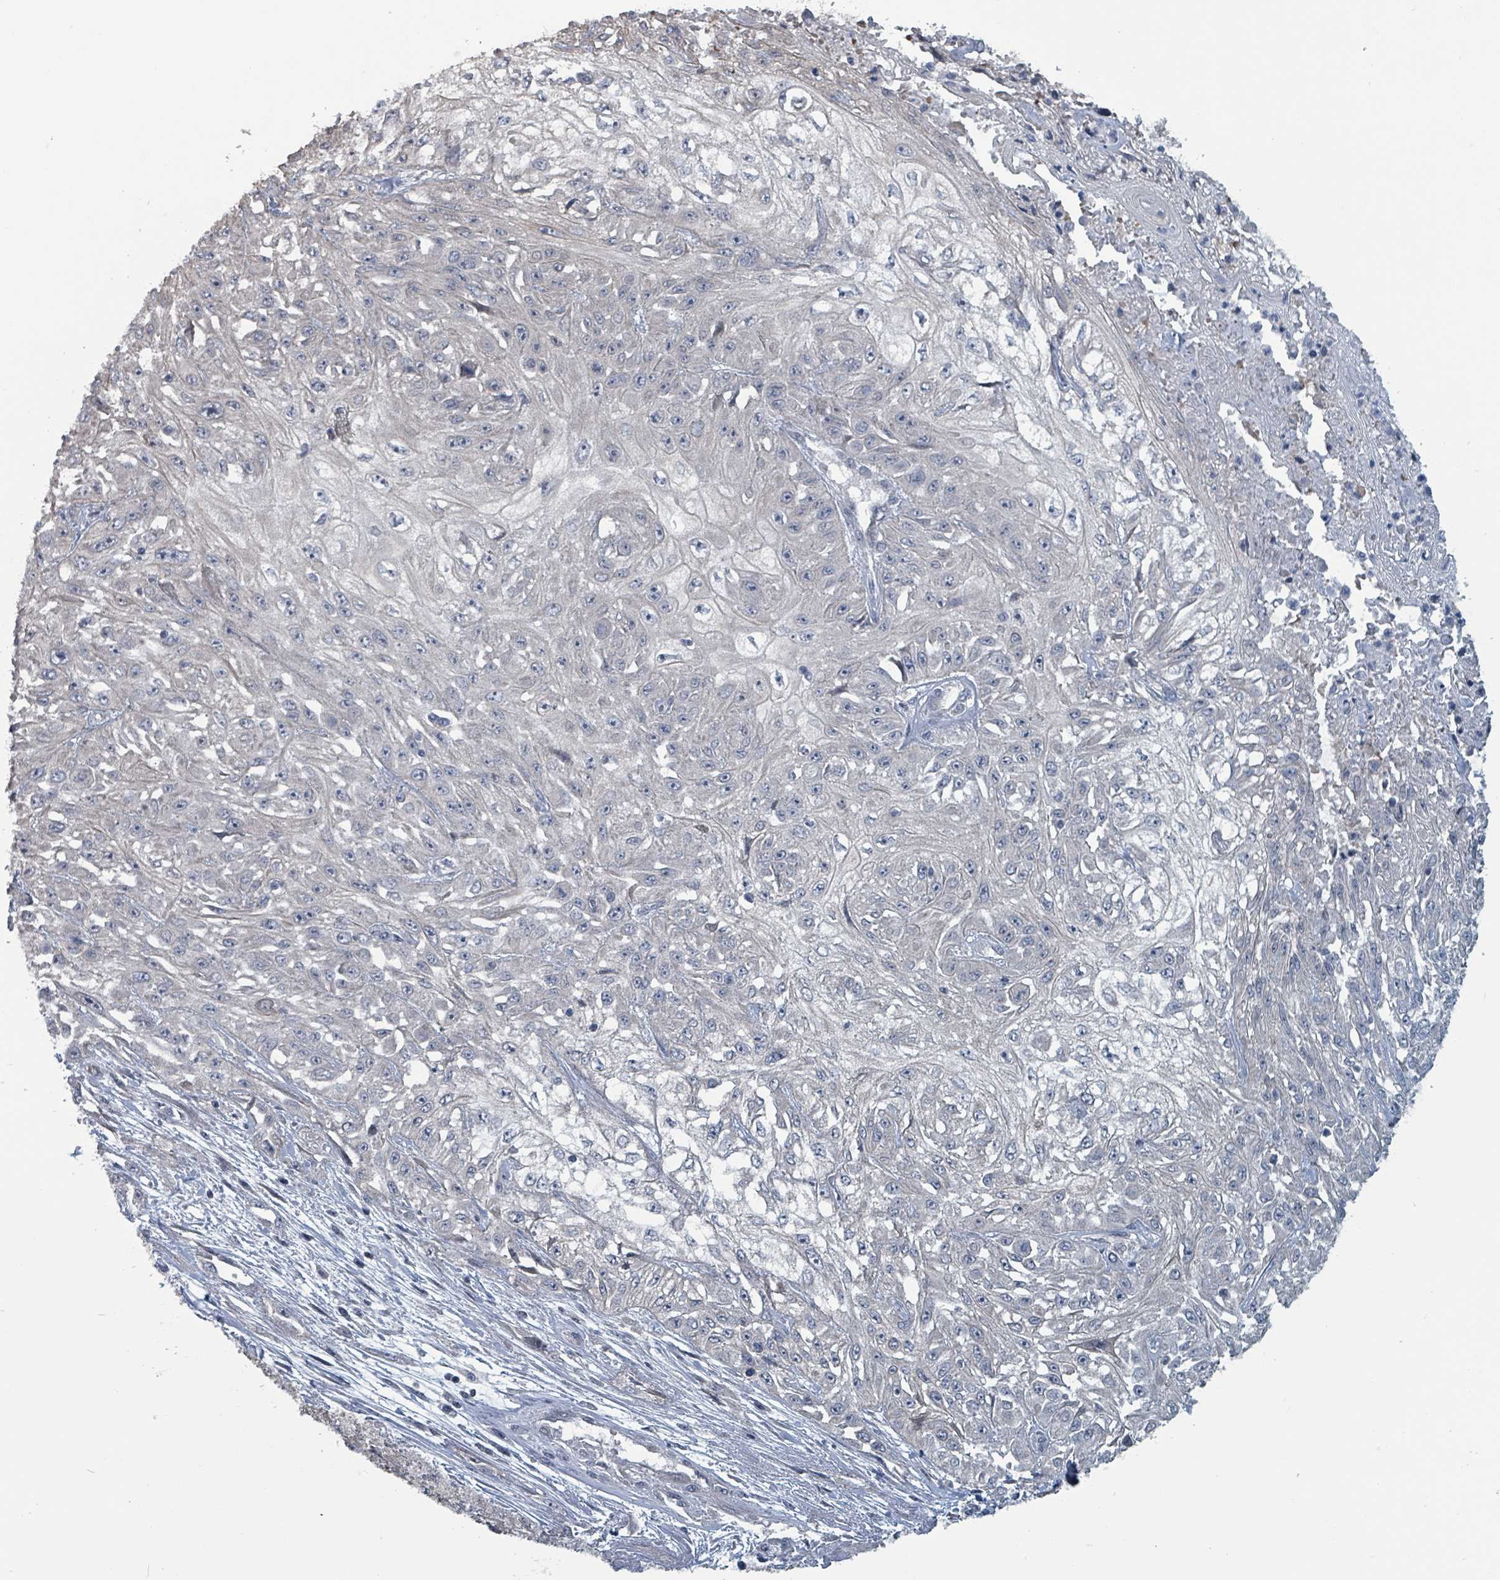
{"staining": {"intensity": "negative", "quantity": "none", "location": "none"}, "tissue": "skin cancer", "cell_type": "Tumor cells", "image_type": "cancer", "snomed": [{"axis": "morphology", "description": "Squamous cell carcinoma, NOS"}, {"axis": "morphology", "description": "Squamous cell carcinoma, metastatic, NOS"}, {"axis": "topography", "description": "Skin"}, {"axis": "topography", "description": "Lymph node"}], "caption": "This is an IHC image of skin cancer. There is no positivity in tumor cells.", "gene": "BIVM", "patient": {"sex": "male", "age": 75}}